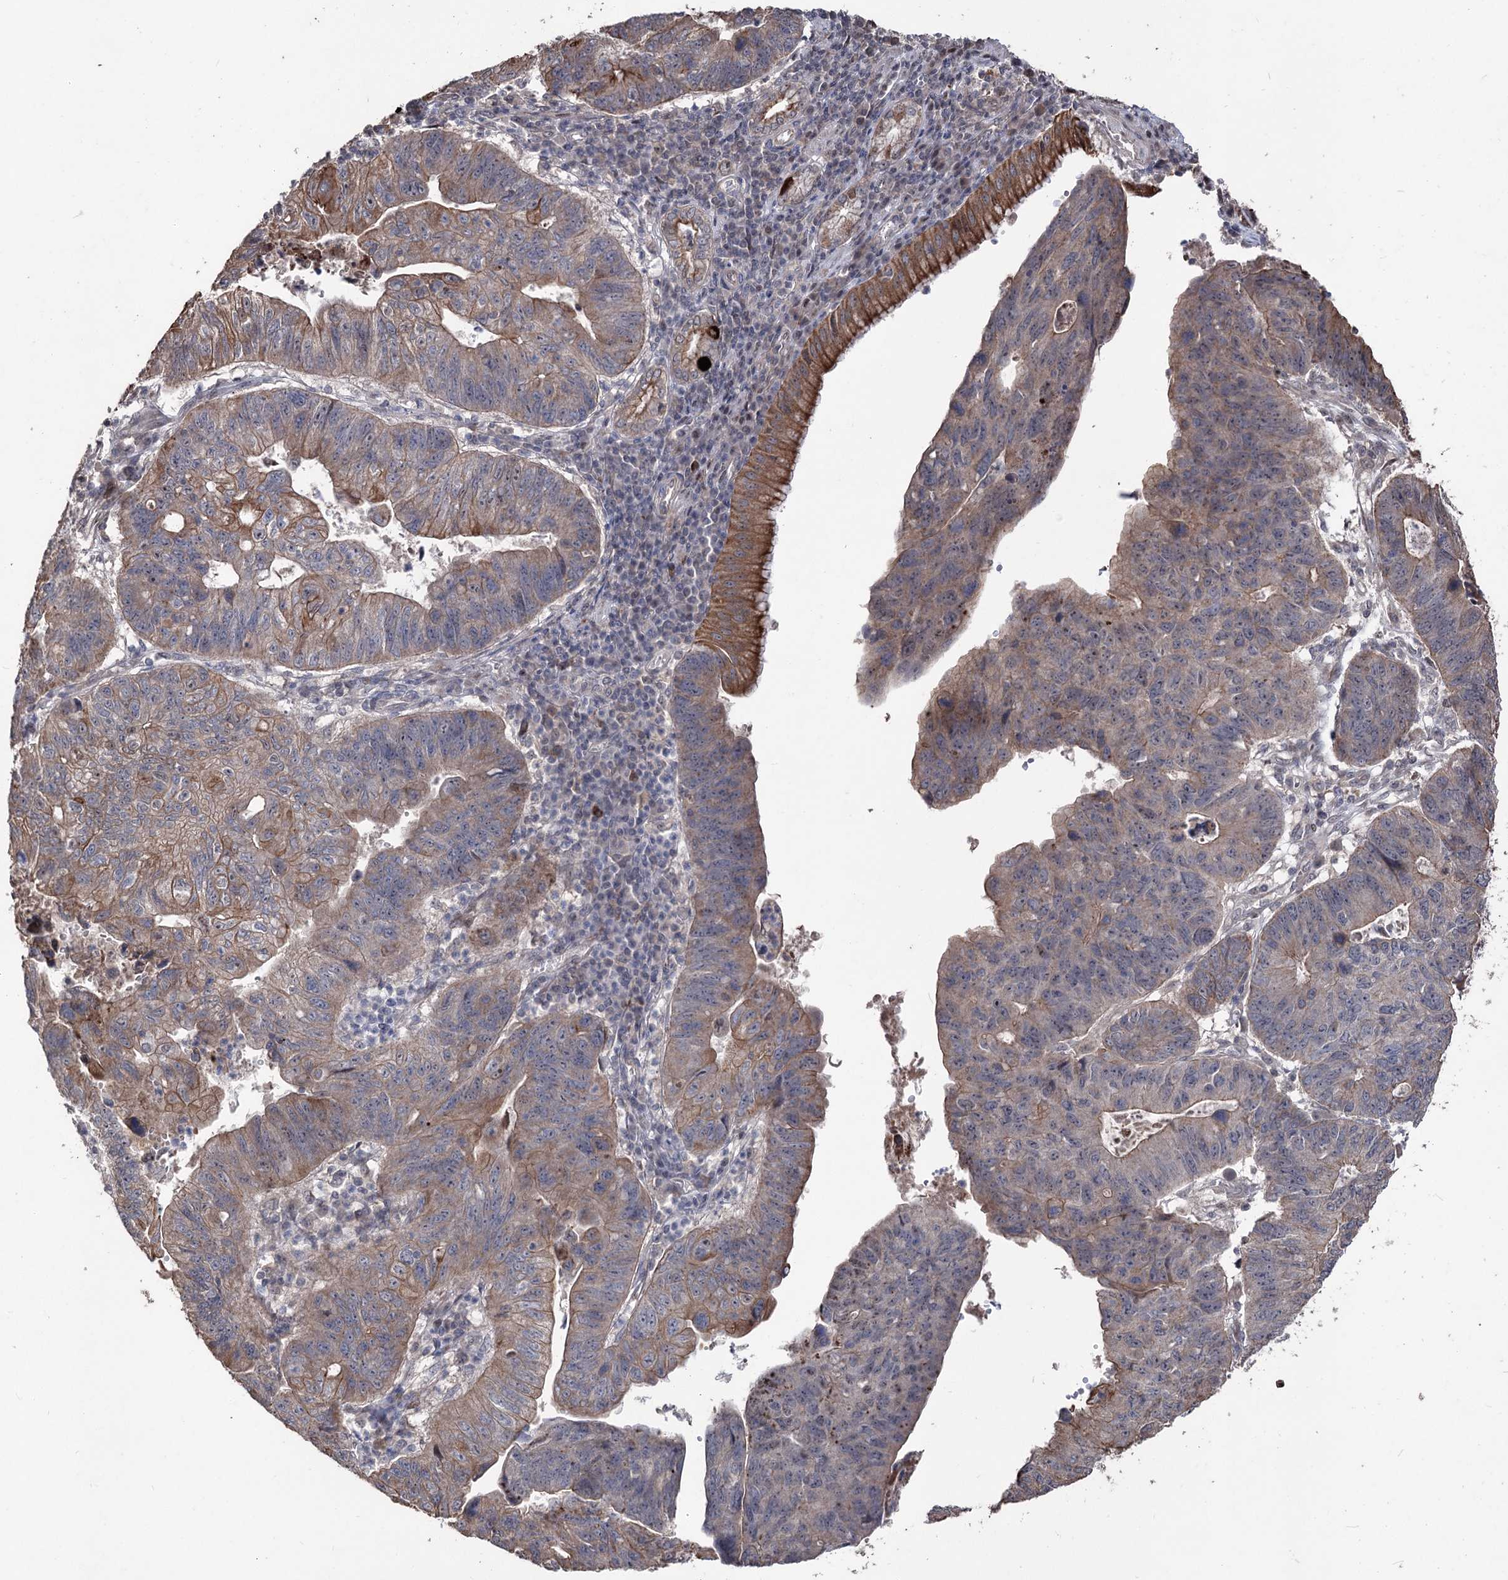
{"staining": {"intensity": "moderate", "quantity": "25%-75%", "location": "cytoplasmic/membranous"}, "tissue": "stomach cancer", "cell_type": "Tumor cells", "image_type": "cancer", "snomed": [{"axis": "morphology", "description": "Adenocarcinoma, NOS"}, {"axis": "topography", "description": "Stomach"}], "caption": "The immunohistochemical stain highlights moderate cytoplasmic/membranous staining in tumor cells of adenocarcinoma (stomach) tissue. (DAB IHC, brown staining for protein, blue staining for nuclei).", "gene": "CPNE8", "patient": {"sex": "male", "age": 59}}